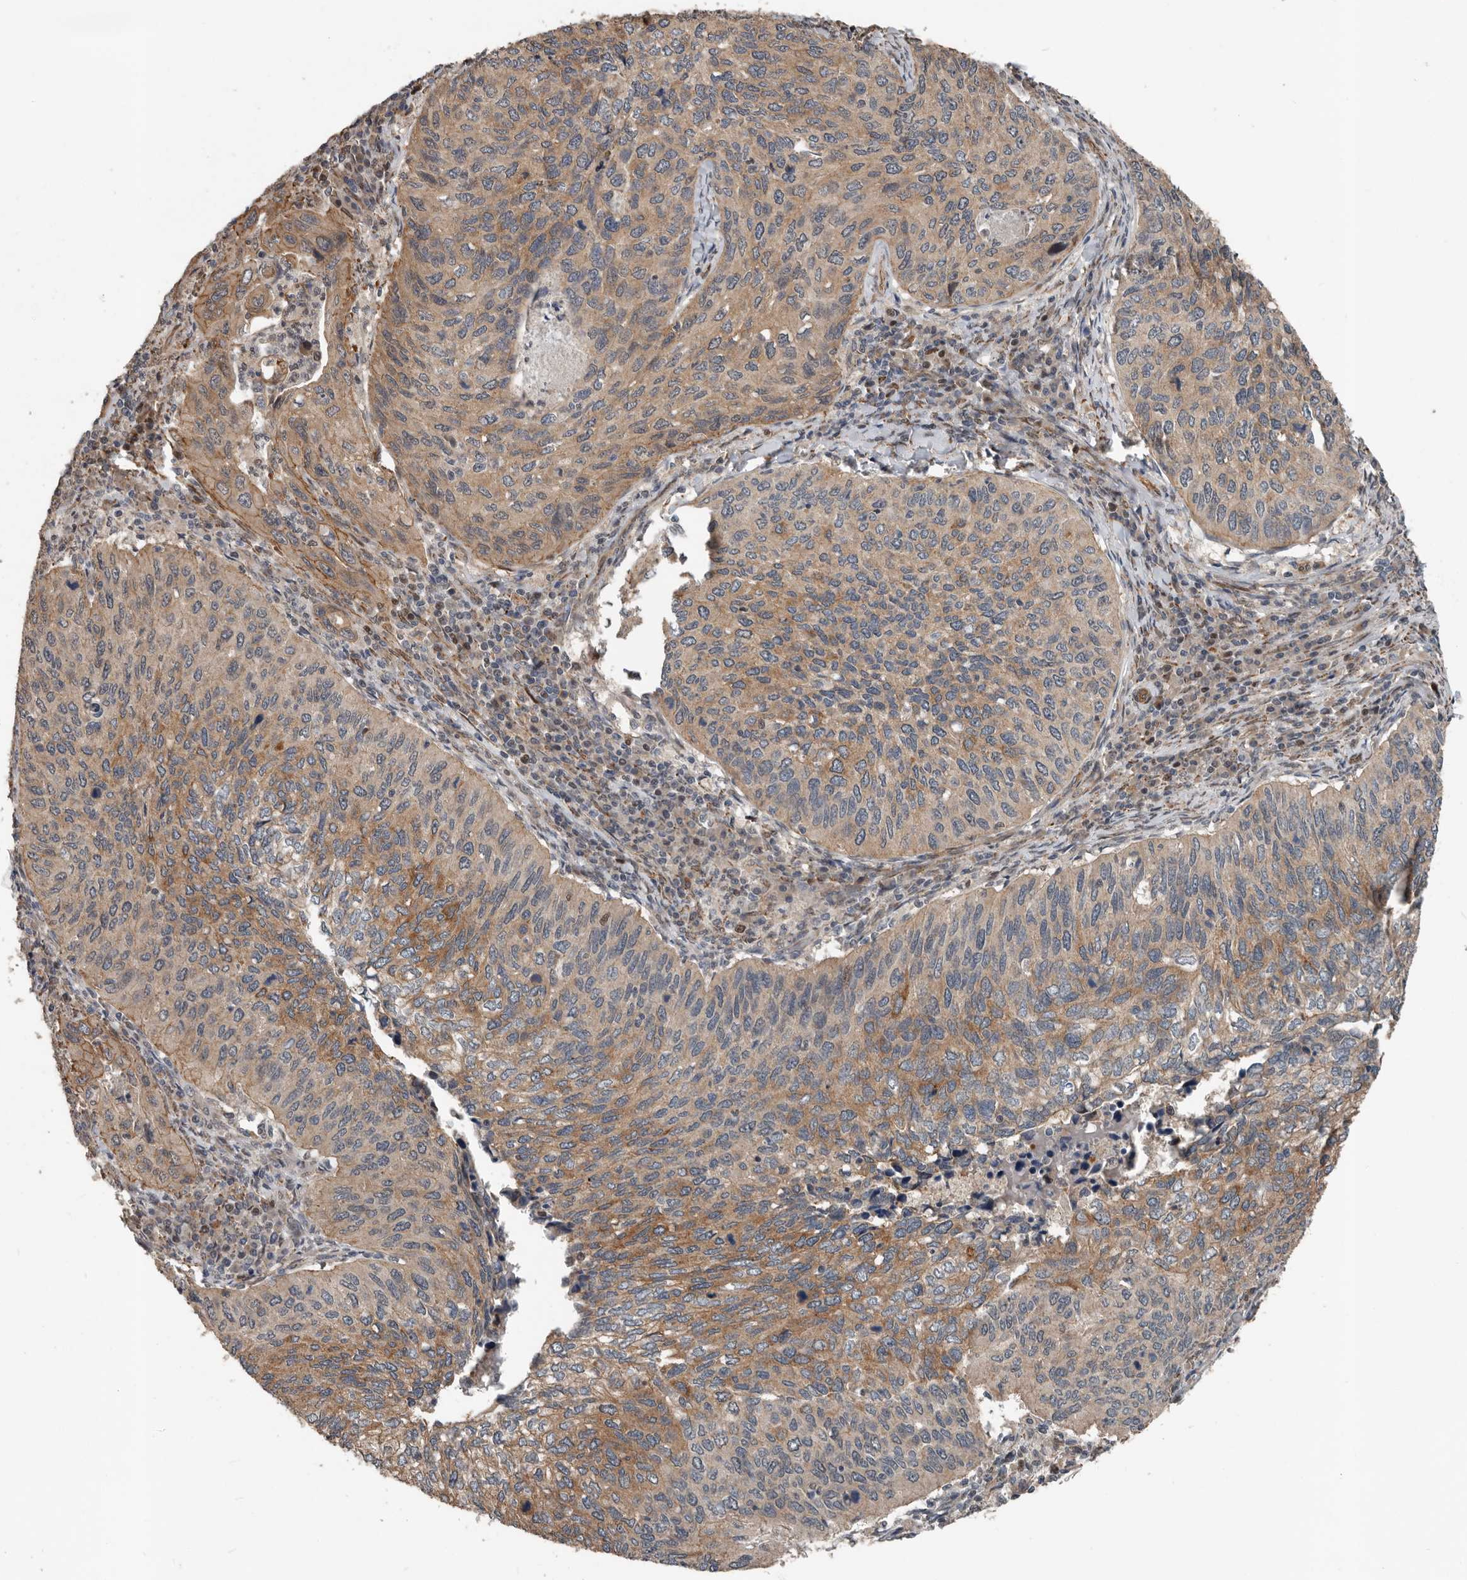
{"staining": {"intensity": "moderate", "quantity": ">75%", "location": "cytoplasmic/membranous"}, "tissue": "cervical cancer", "cell_type": "Tumor cells", "image_type": "cancer", "snomed": [{"axis": "morphology", "description": "Squamous cell carcinoma, NOS"}, {"axis": "topography", "description": "Cervix"}], "caption": "Cervical cancer (squamous cell carcinoma) stained for a protein (brown) displays moderate cytoplasmic/membranous positive staining in about >75% of tumor cells.", "gene": "YOD1", "patient": {"sex": "female", "age": 38}}